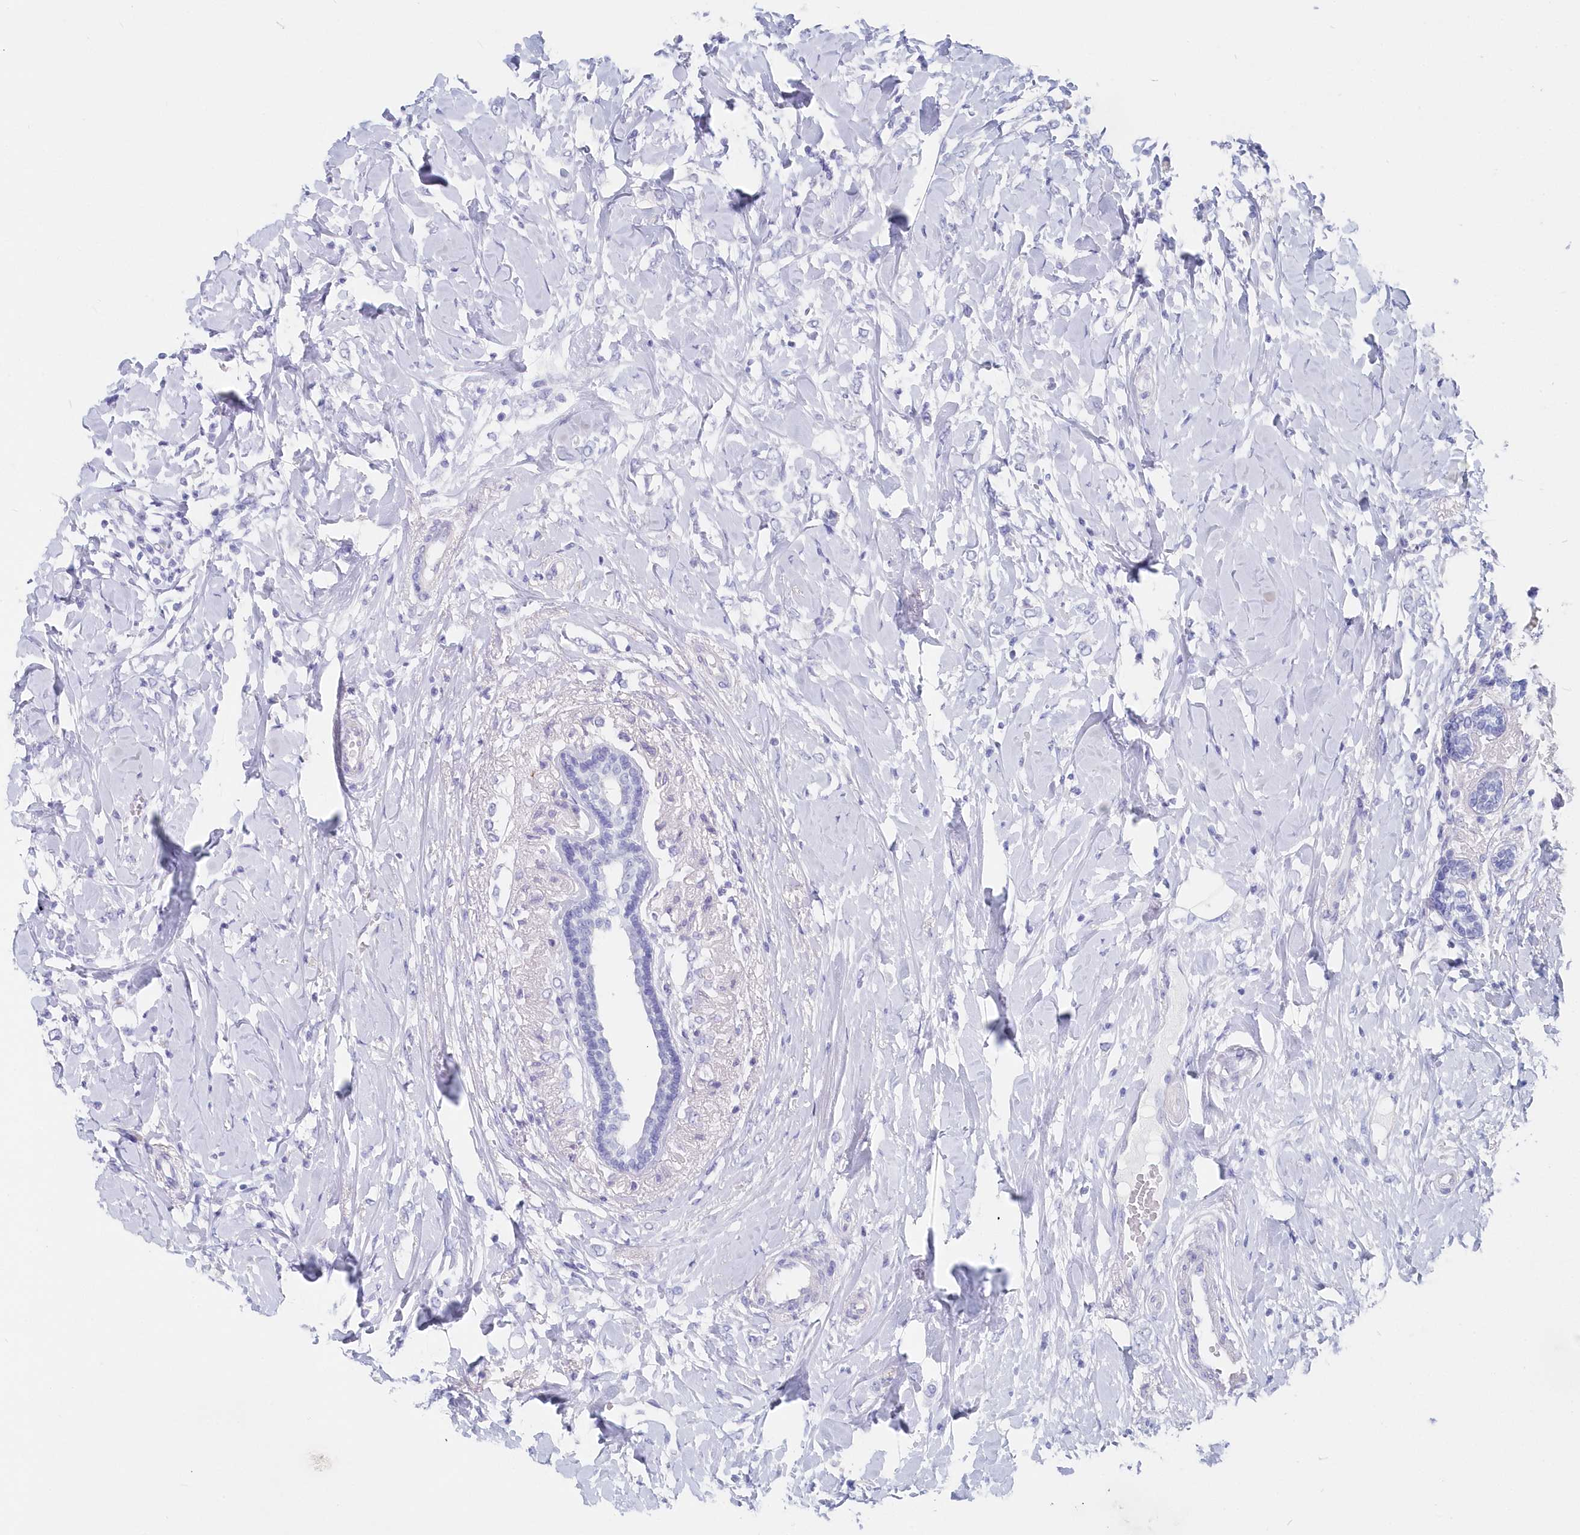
{"staining": {"intensity": "negative", "quantity": "none", "location": "none"}, "tissue": "breast cancer", "cell_type": "Tumor cells", "image_type": "cancer", "snomed": [{"axis": "morphology", "description": "Normal tissue, NOS"}, {"axis": "morphology", "description": "Lobular carcinoma"}, {"axis": "topography", "description": "Breast"}], "caption": "A high-resolution photomicrograph shows IHC staining of breast cancer (lobular carcinoma), which displays no significant staining in tumor cells.", "gene": "CSNK1G2", "patient": {"sex": "female", "age": 47}}